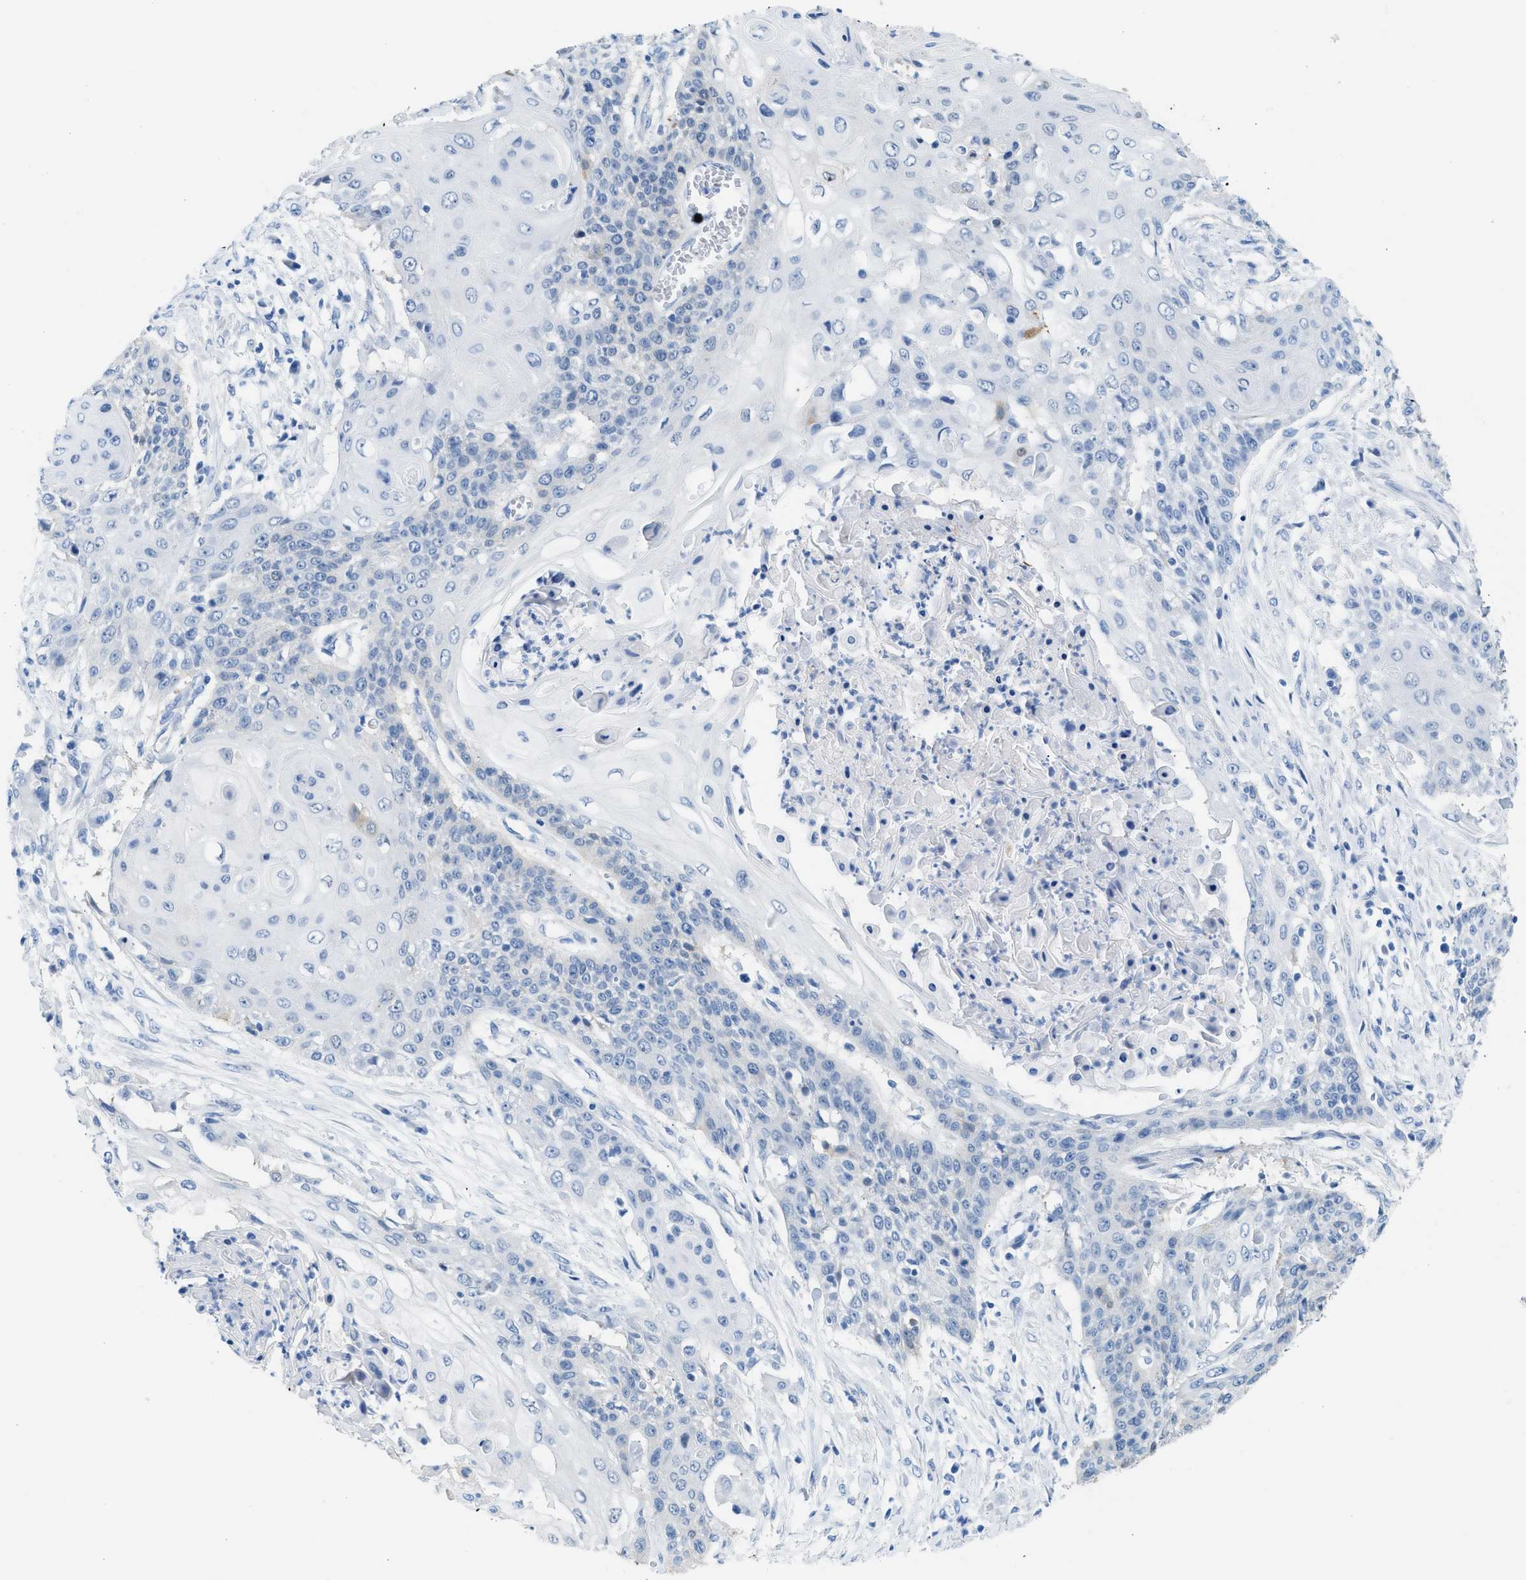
{"staining": {"intensity": "negative", "quantity": "none", "location": "none"}, "tissue": "cervical cancer", "cell_type": "Tumor cells", "image_type": "cancer", "snomed": [{"axis": "morphology", "description": "Squamous cell carcinoma, NOS"}, {"axis": "topography", "description": "Cervix"}], "caption": "Histopathology image shows no protein staining in tumor cells of cervical cancer (squamous cell carcinoma) tissue.", "gene": "SPAM1", "patient": {"sex": "female", "age": 39}}